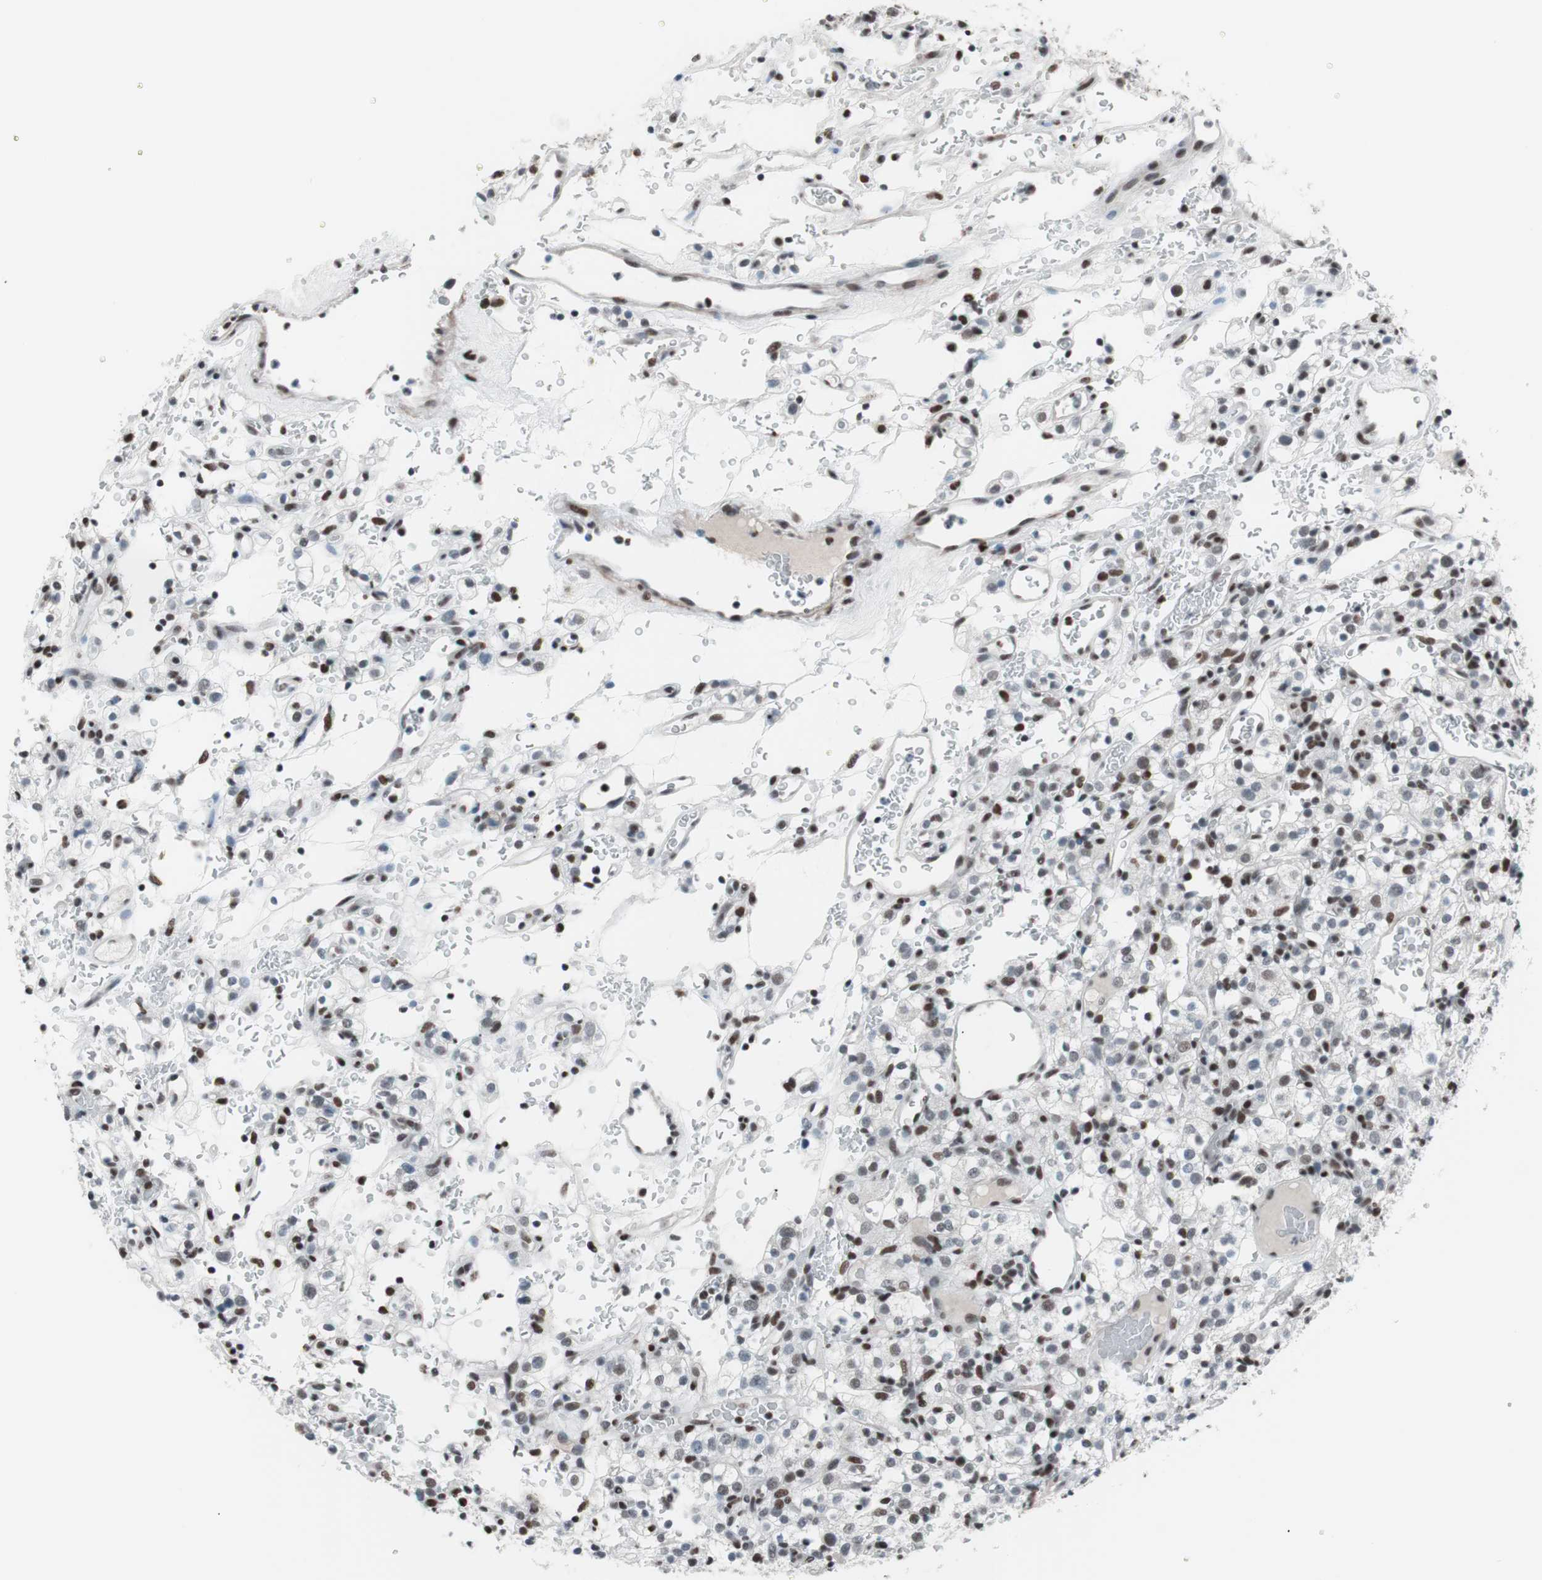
{"staining": {"intensity": "moderate", "quantity": "25%-75%", "location": "nuclear"}, "tissue": "renal cancer", "cell_type": "Tumor cells", "image_type": "cancer", "snomed": [{"axis": "morphology", "description": "Normal tissue, NOS"}, {"axis": "morphology", "description": "Adenocarcinoma, NOS"}, {"axis": "topography", "description": "Kidney"}], "caption": "Protein analysis of renal adenocarcinoma tissue shows moderate nuclear expression in approximately 25%-75% of tumor cells.", "gene": "ARID1A", "patient": {"sex": "female", "age": 72}}